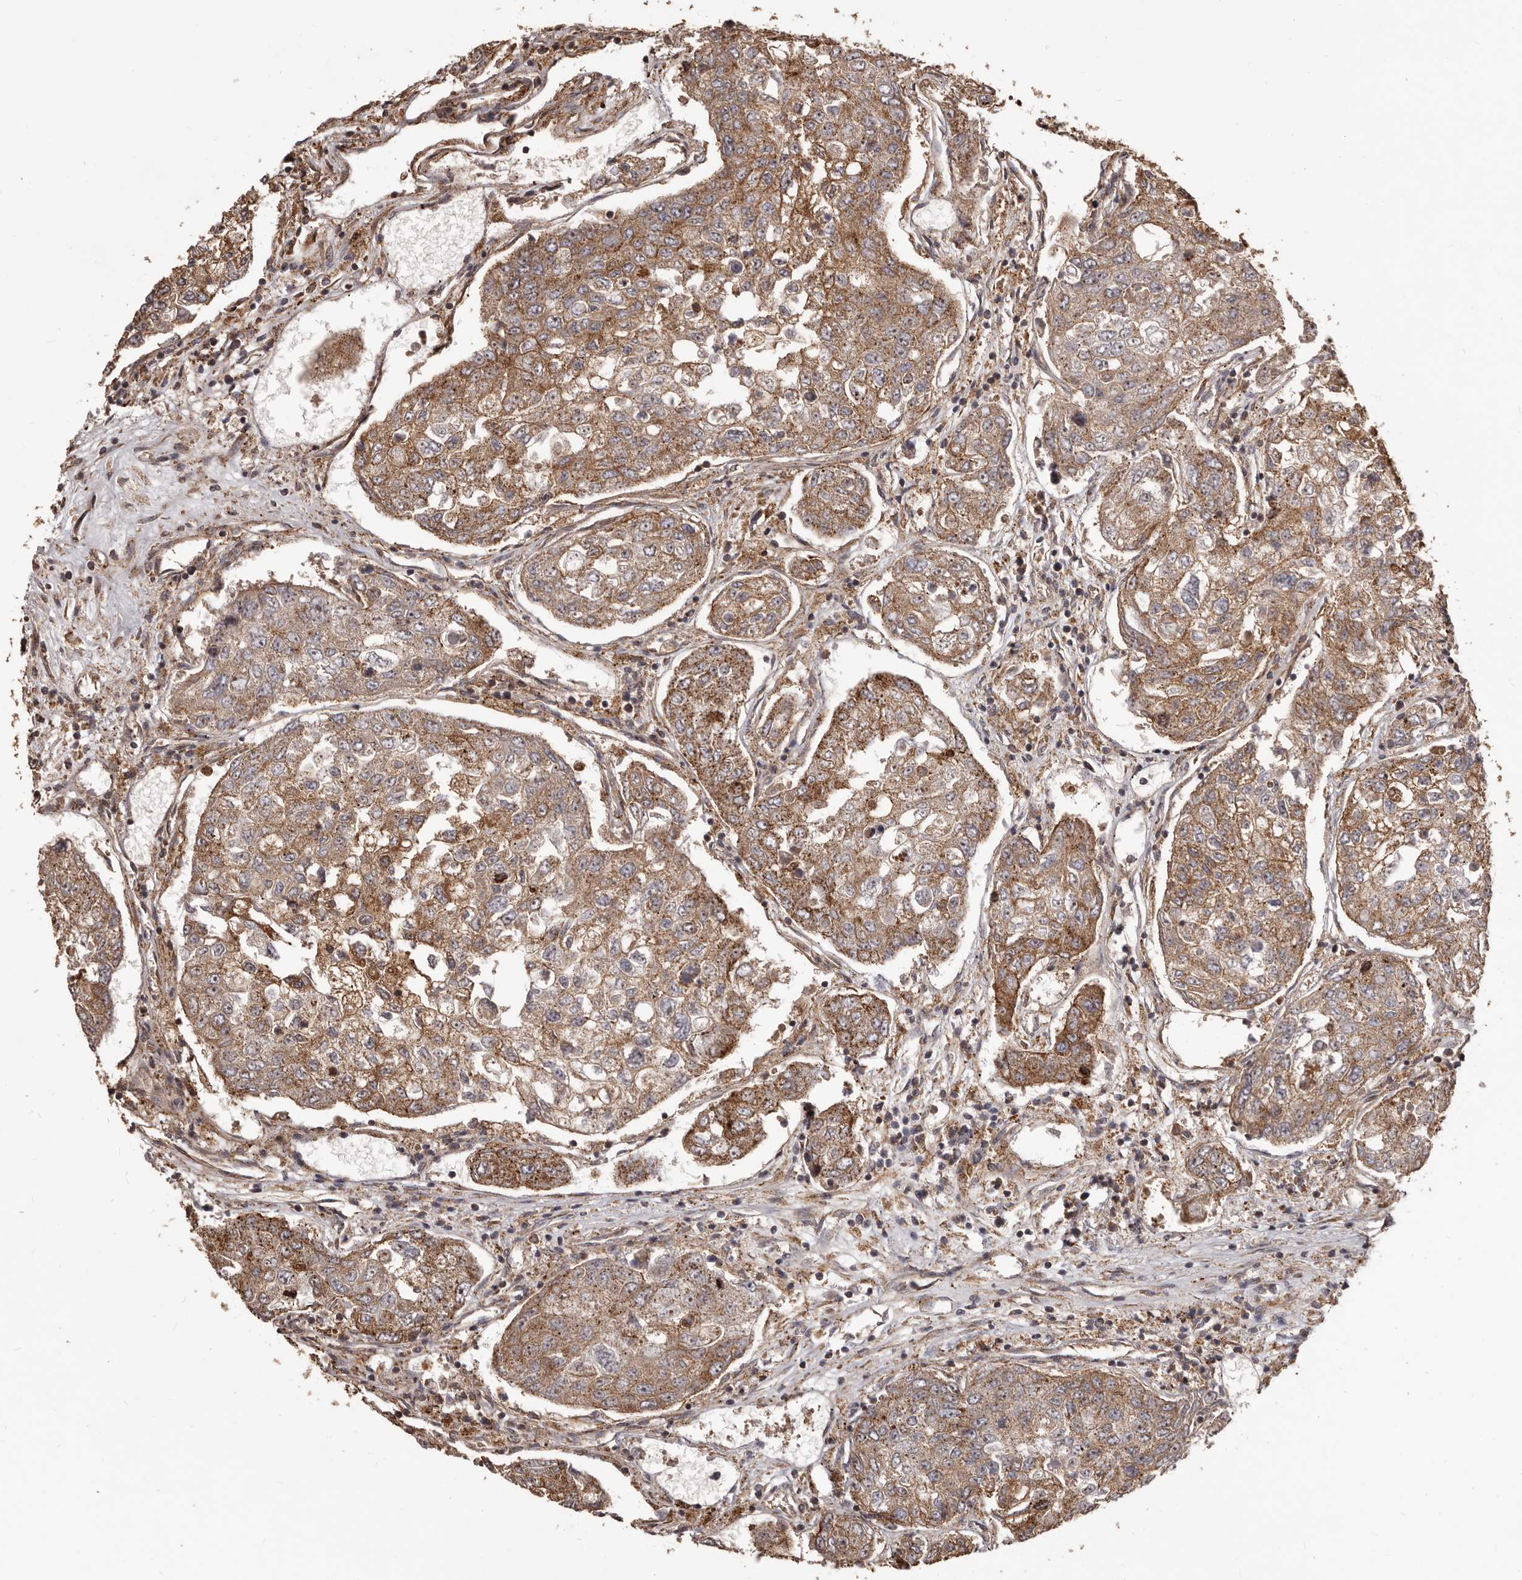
{"staining": {"intensity": "moderate", "quantity": "25%-75%", "location": "cytoplasmic/membranous"}, "tissue": "urothelial cancer", "cell_type": "Tumor cells", "image_type": "cancer", "snomed": [{"axis": "morphology", "description": "Urothelial carcinoma, High grade"}, {"axis": "topography", "description": "Lymph node"}, {"axis": "topography", "description": "Urinary bladder"}], "caption": "Urothelial cancer stained for a protein (brown) exhibits moderate cytoplasmic/membranous positive expression in approximately 25%-75% of tumor cells.", "gene": "MTO1", "patient": {"sex": "male", "age": 51}}